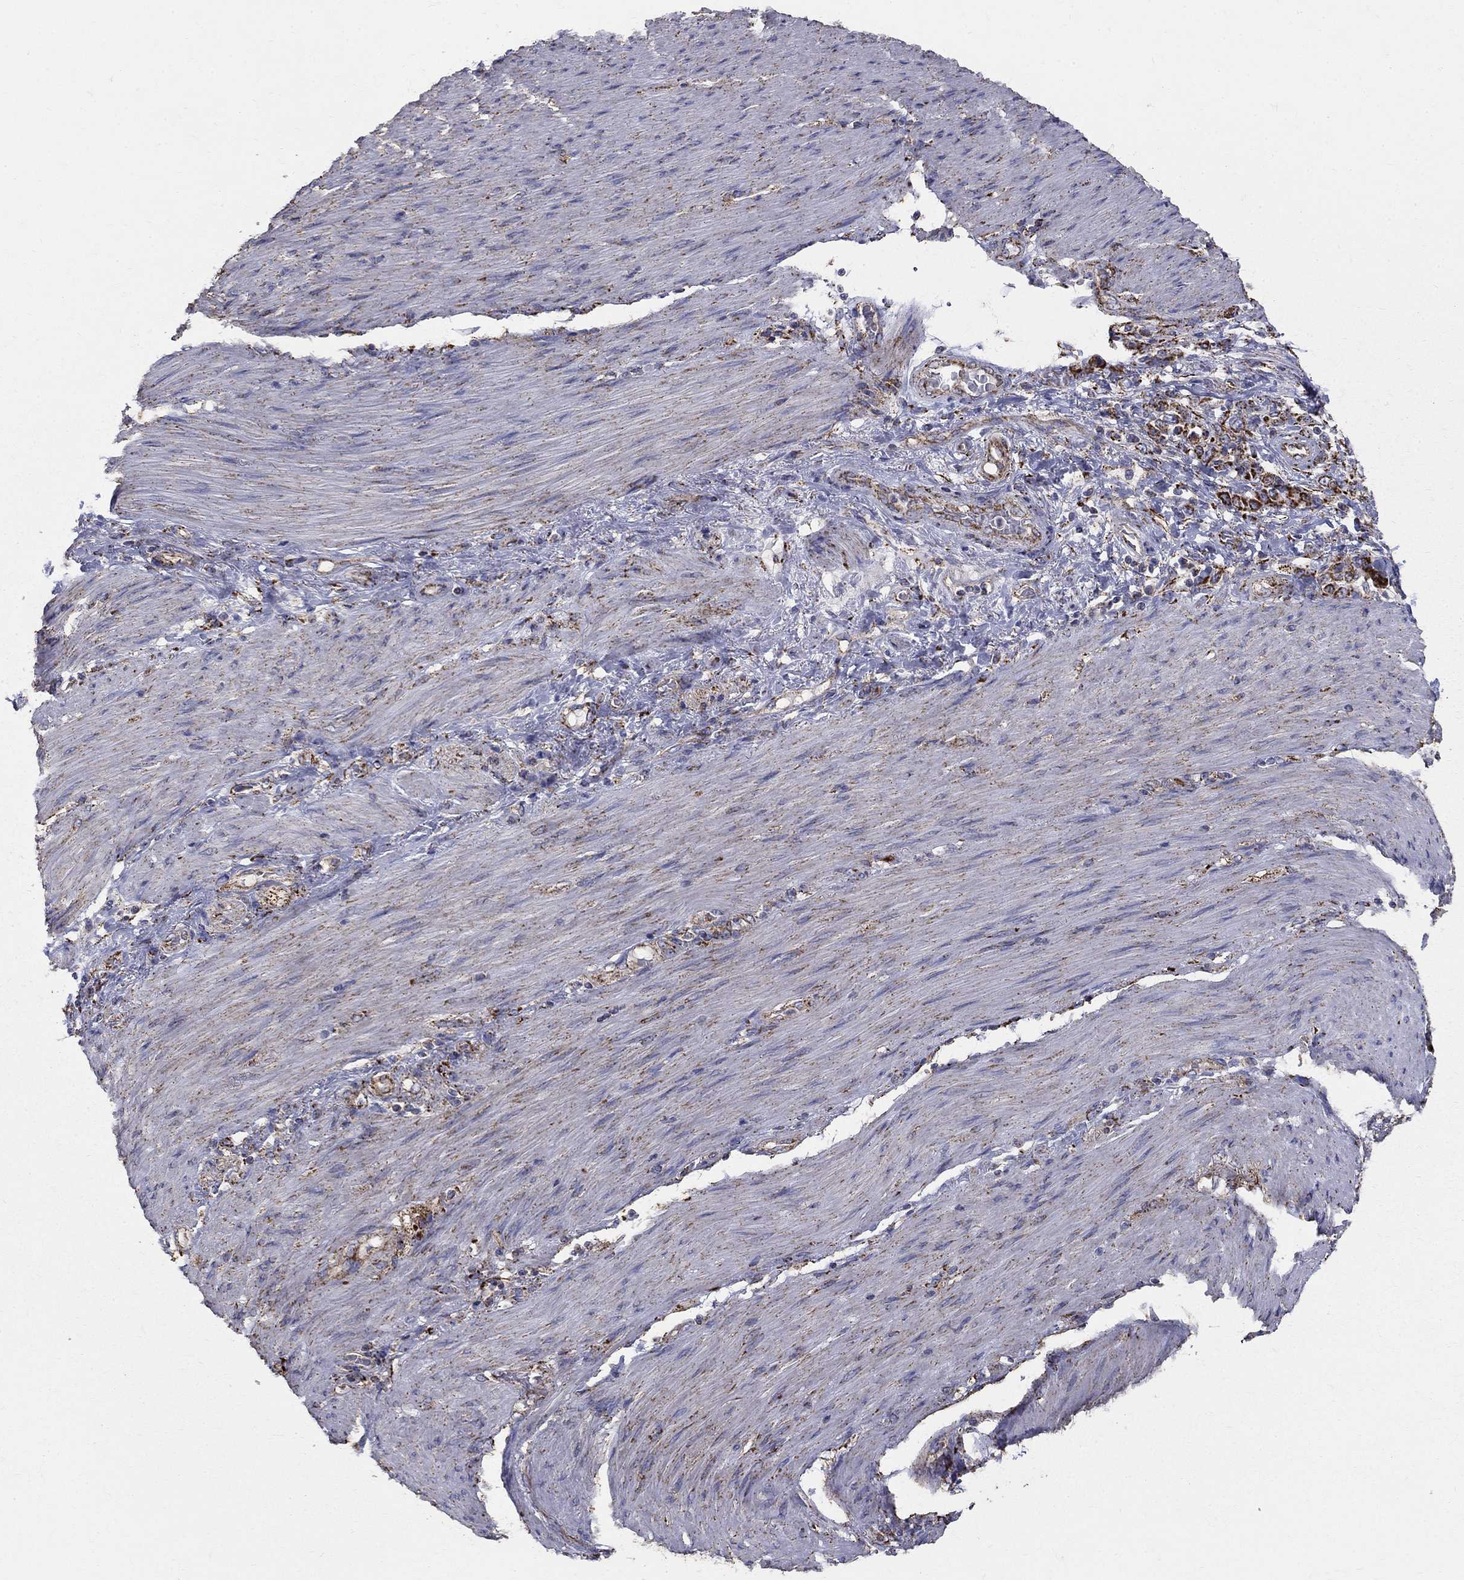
{"staining": {"intensity": "strong", "quantity": ">75%", "location": "cytoplasmic/membranous"}, "tissue": "stomach cancer", "cell_type": "Tumor cells", "image_type": "cancer", "snomed": [{"axis": "morphology", "description": "Normal tissue, NOS"}, {"axis": "morphology", "description": "Adenocarcinoma, NOS"}, {"axis": "topography", "description": "Stomach"}], "caption": "Stomach cancer stained for a protein exhibits strong cytoplasmic/membranous positivity in tumor cells.", "gene": "GCSH", "patient": {"sex": "female", "age": 79}}